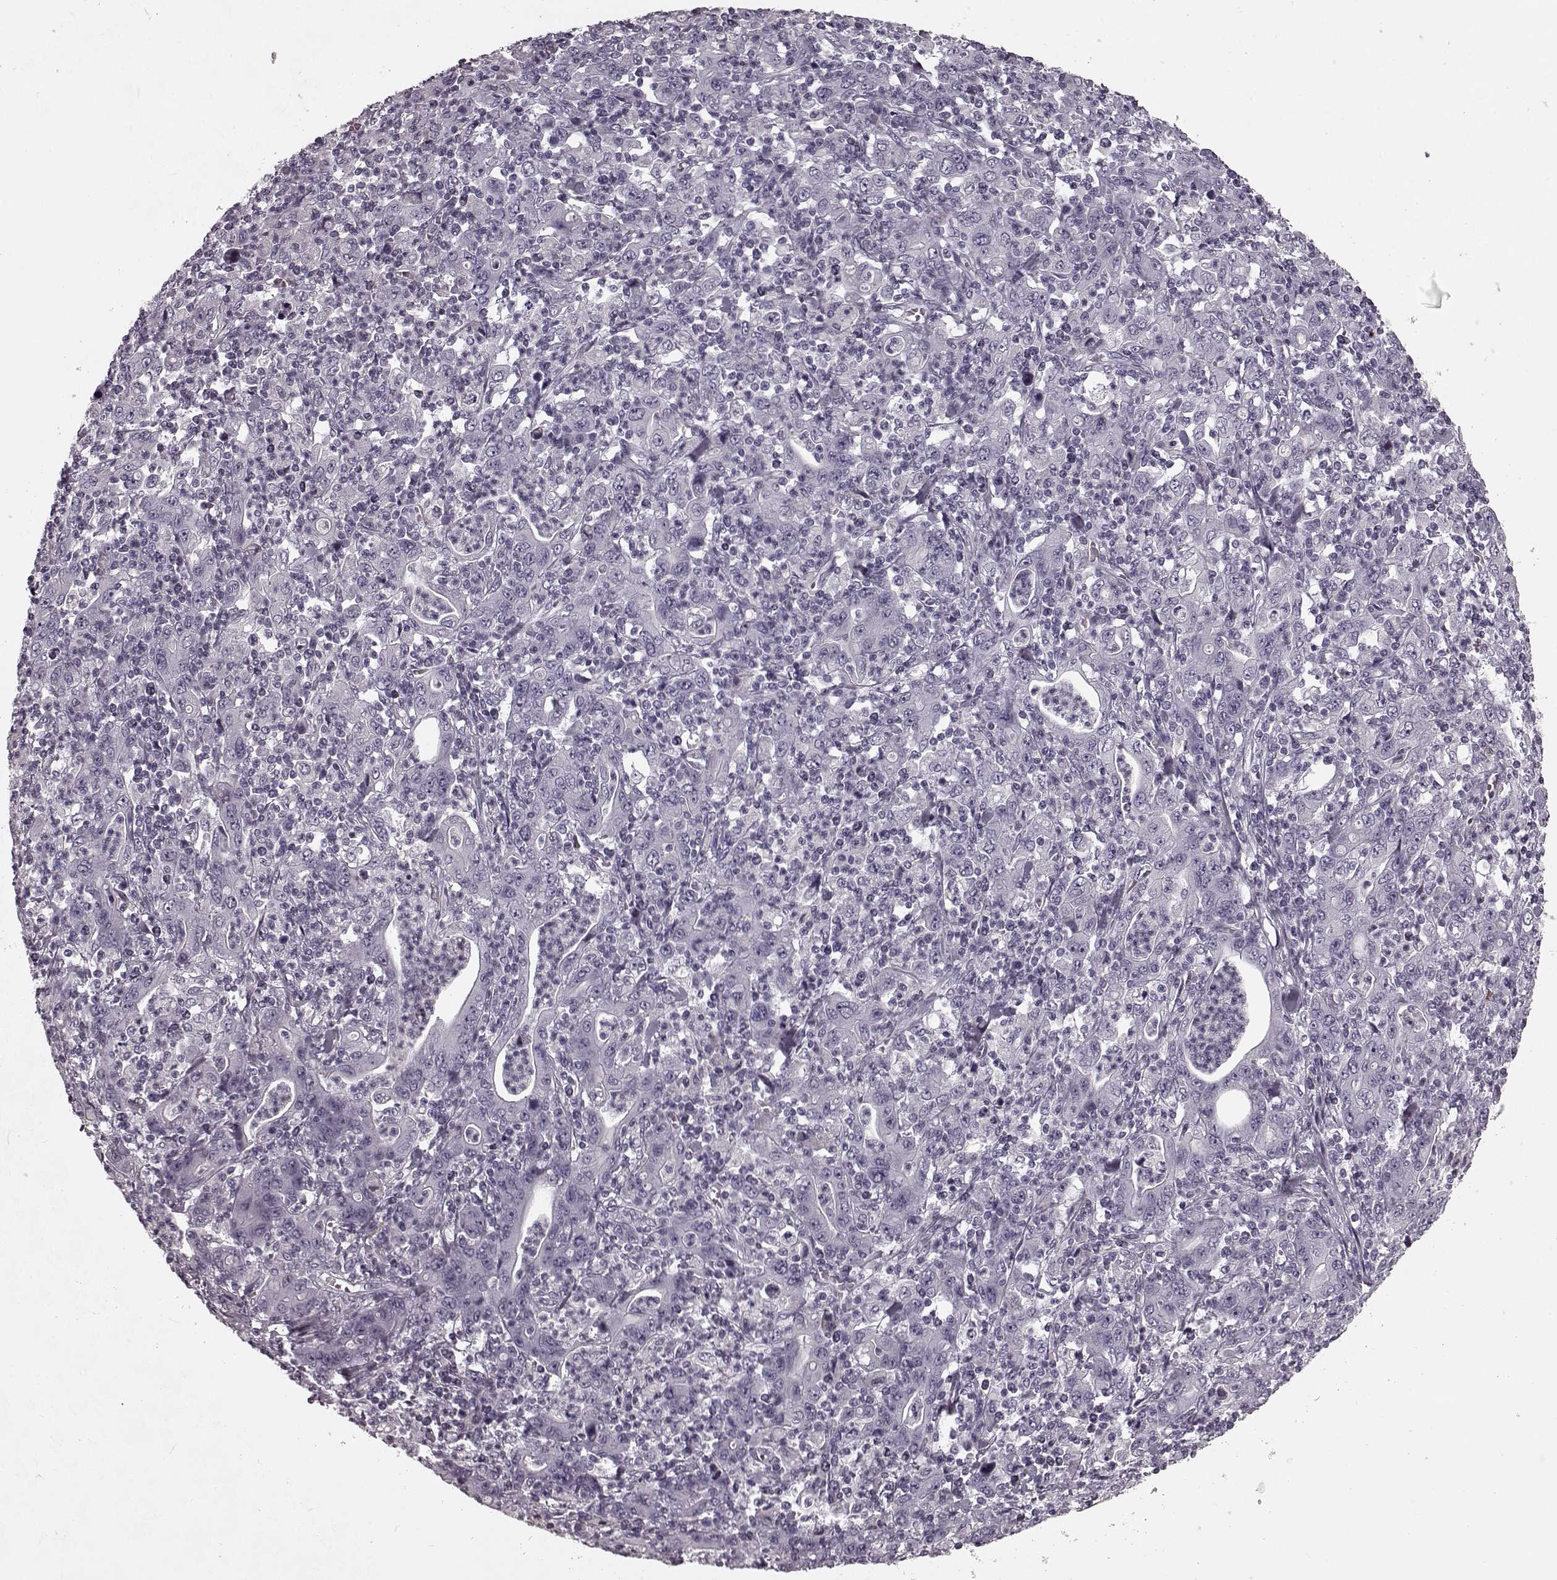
{"staining": {"intensity": "negative", "quantity": "none", "location": "none"}, "tissue": "stomach cancer", "cell_type": "Tumor cells", "image_type": "cancer", "snomed": [{"axis": "morphology", "description": "Adenocarcinoma, NOS"}, {"axis": "topography", "description": "Stomach, upper"}], "caption": "Stomach cancer (adenocarcinoma) was stained to show a protein in brown. There is no significant staining in tumor cells. Brightfield microscopy of IHC stained with DAB (brown) and hematoxylin (blue), captured at high magnification.", "gene": "CST7", "patient": {"sex": "male", "age": 69}}